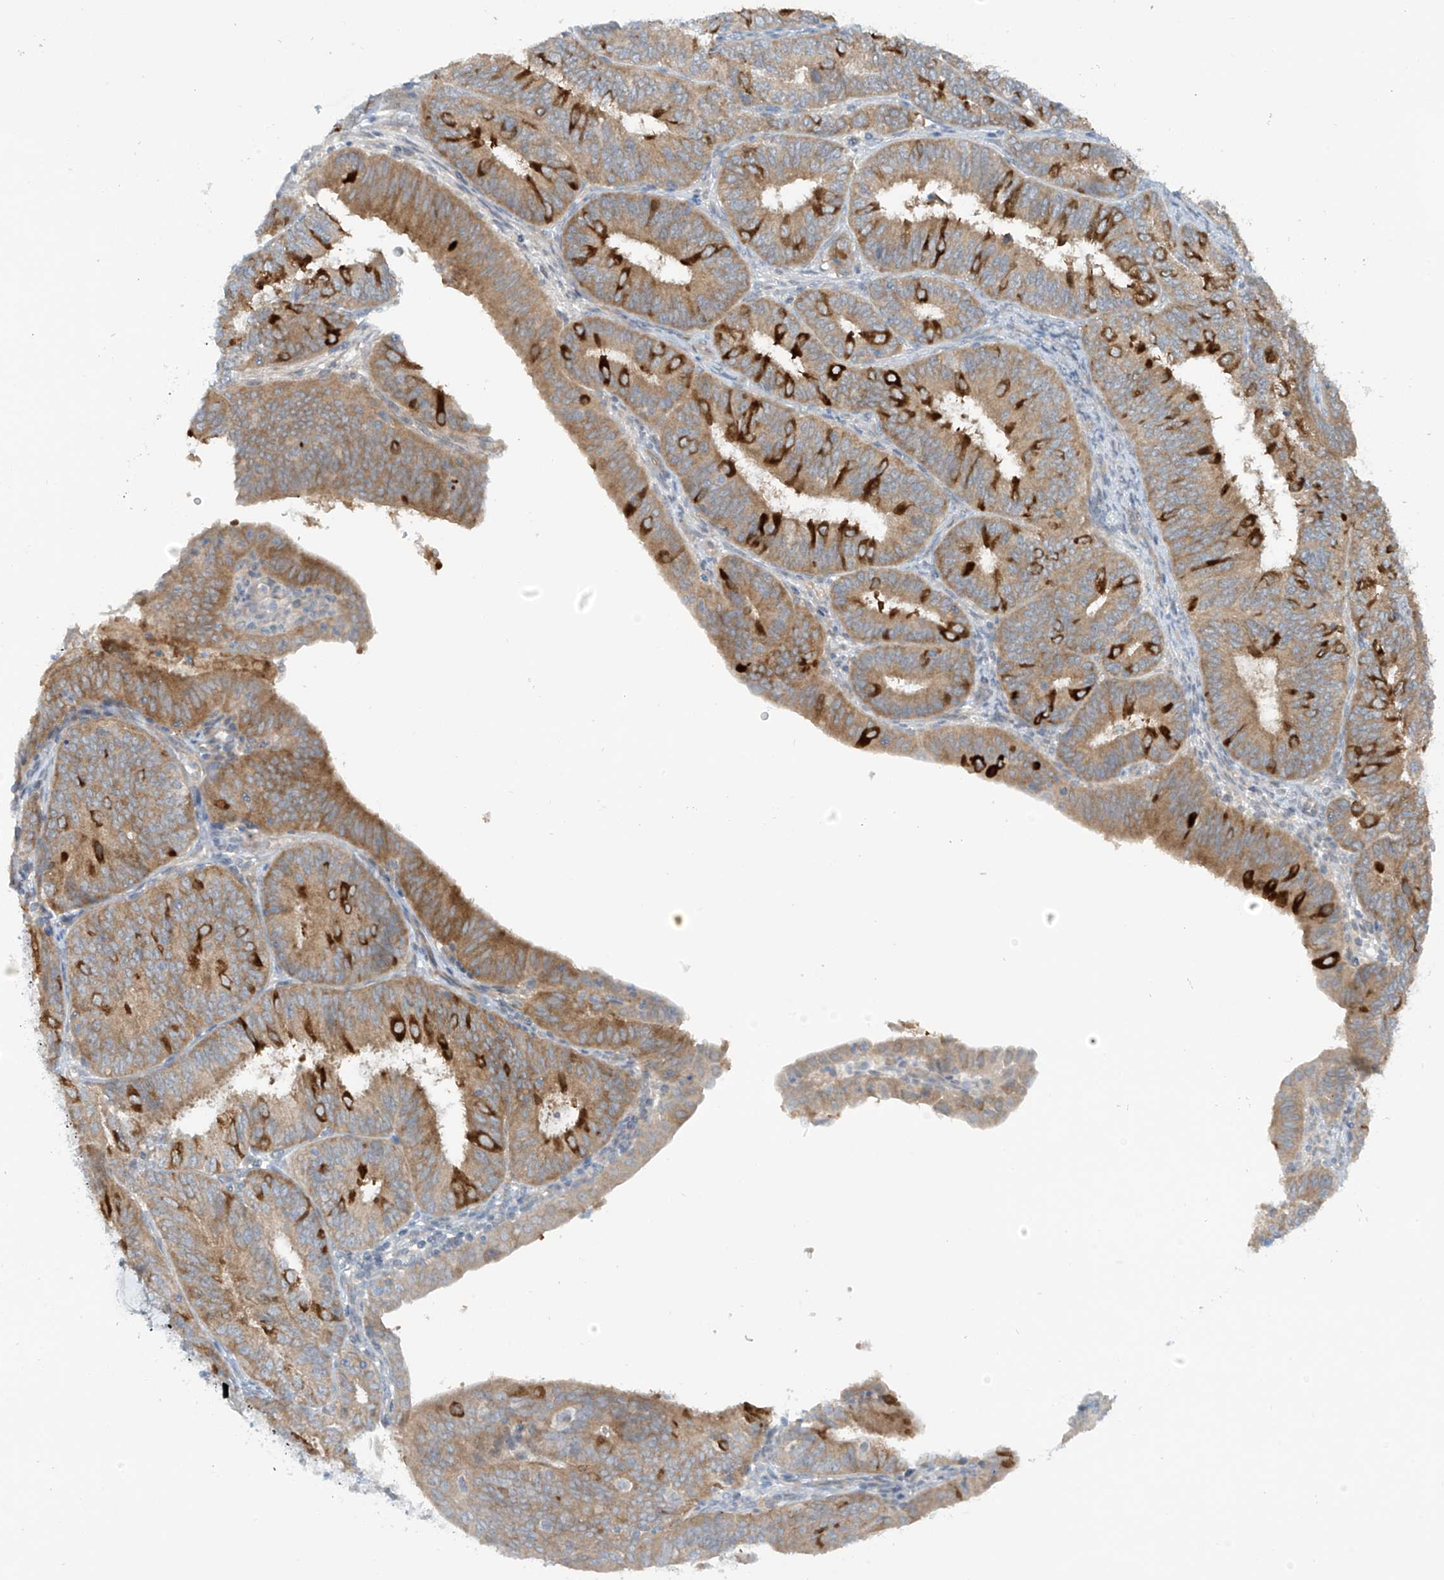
{"staining": {"intensity": "moderate", "quantity": ">75%", "location": "cytoplasmic/membranous"}, "tissue": "endometrial cancer", "cell_type": "Tumor cells", "image_type": "cancer", "snomed": [{"axis": "morphology", "description": "Adenocarcinoma, NOS"}, {"axis": "topography", "description": "Endometrium"}], "caption": "This is a photomicrograph of immunohistochemistry (IHC) staining of endometrial cancer (adenocarcinoma), which shows moderate staining in the cytoplasmic/membranous of tumor cells.", "gene": "FSD1L", "patient": {"sex": "female", "age": 51}}